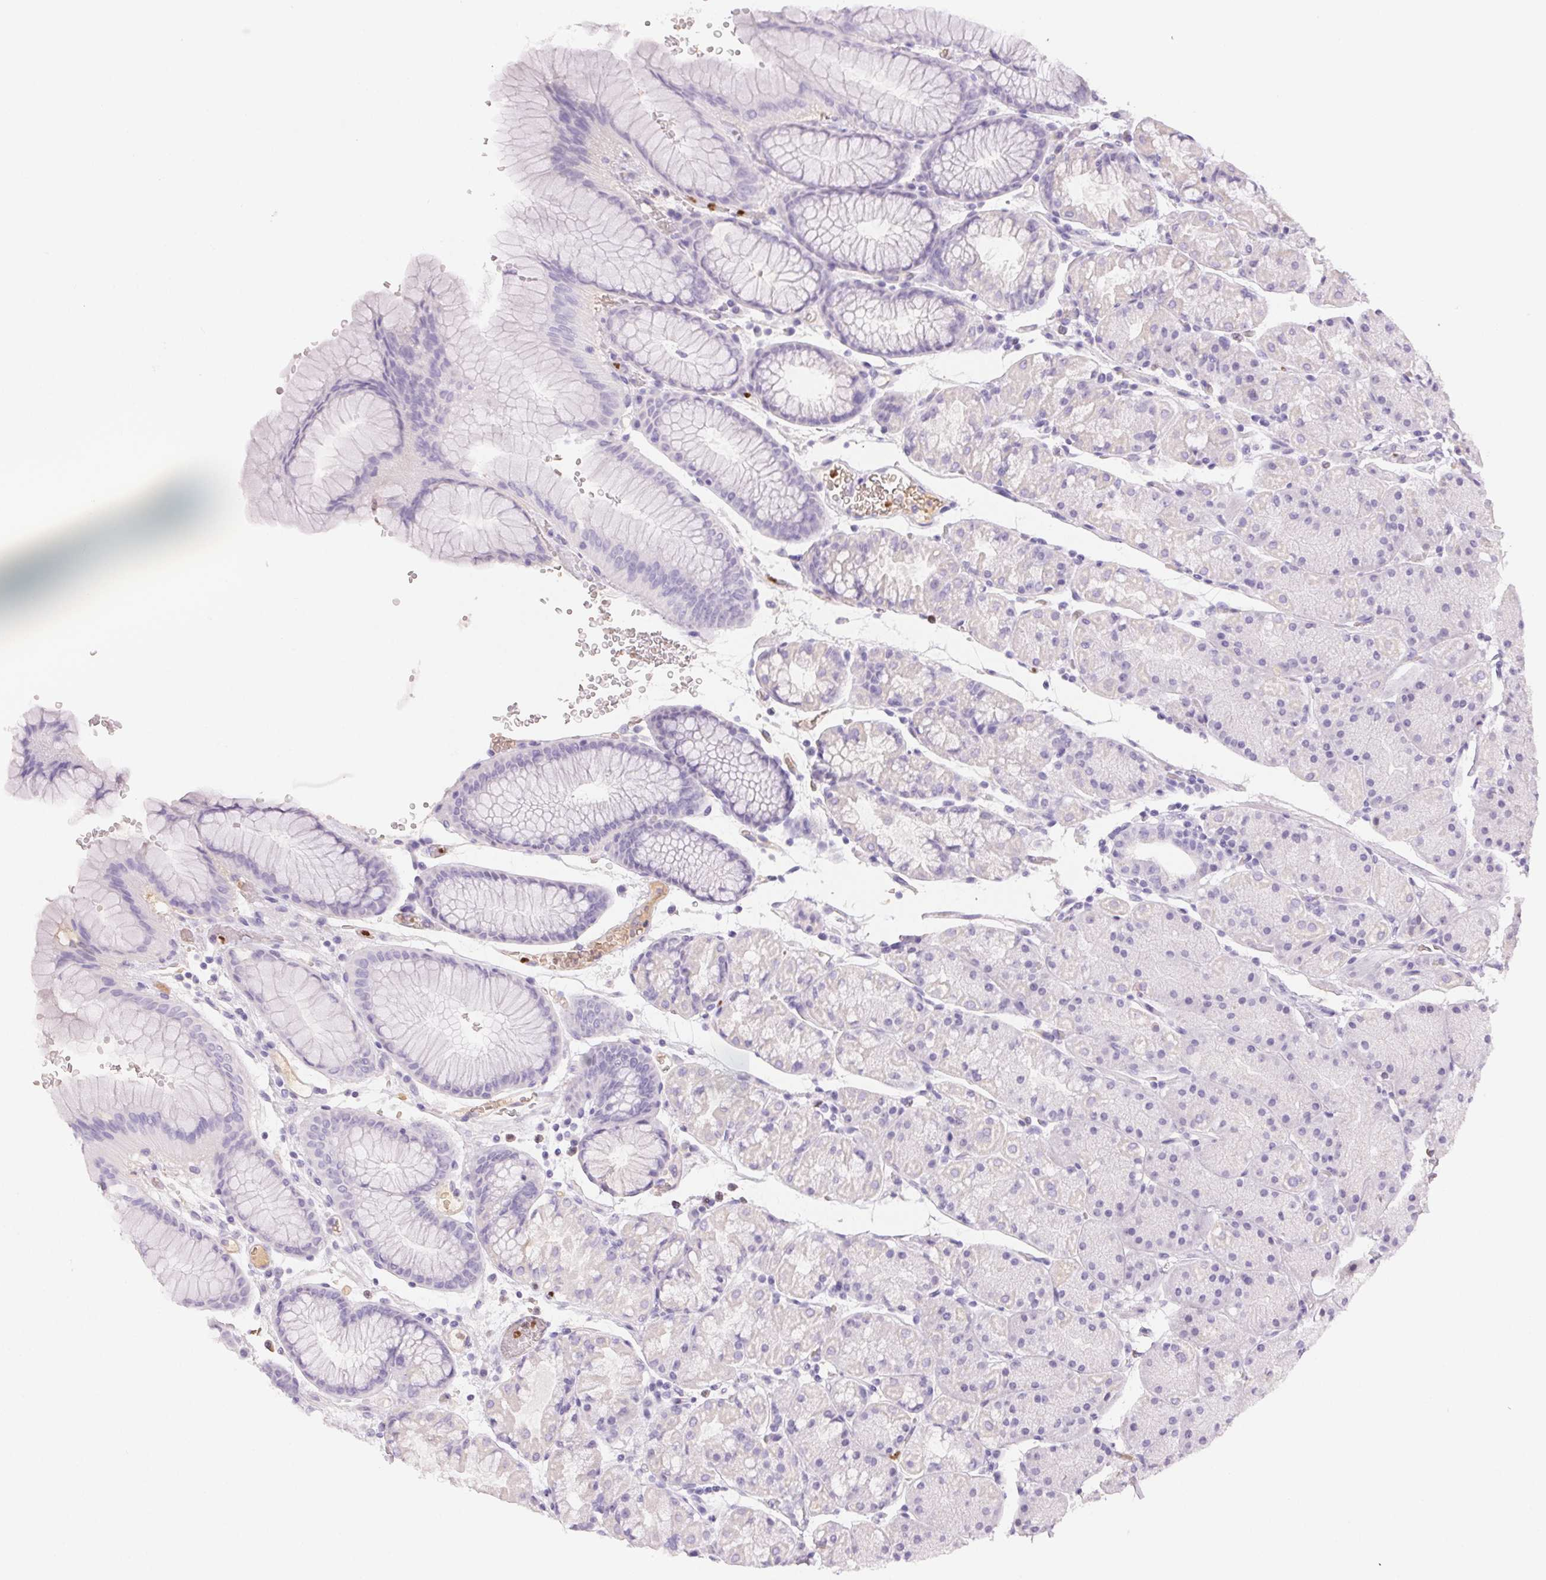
{"staining": {"intensity": "negative", "quantity": "none", "location": "none"}, "tissue": "stomach", "cell_type": "Glandular cells", "image_type": "normal", "snomed": [{"axis": "morphology", "description": "Normal tissue, NOS"}, {"axis": "topography", "description": "Stomach, upper"}, {"axis": "topography", "description": "Stomach"}], "caption": "This is an immunohistochemistry (IHC) histopathology image of benign human stomach. There is no staining in glandular cells.", "gene": "PADI4", "patient": {"sex": "male", "age": 76}}